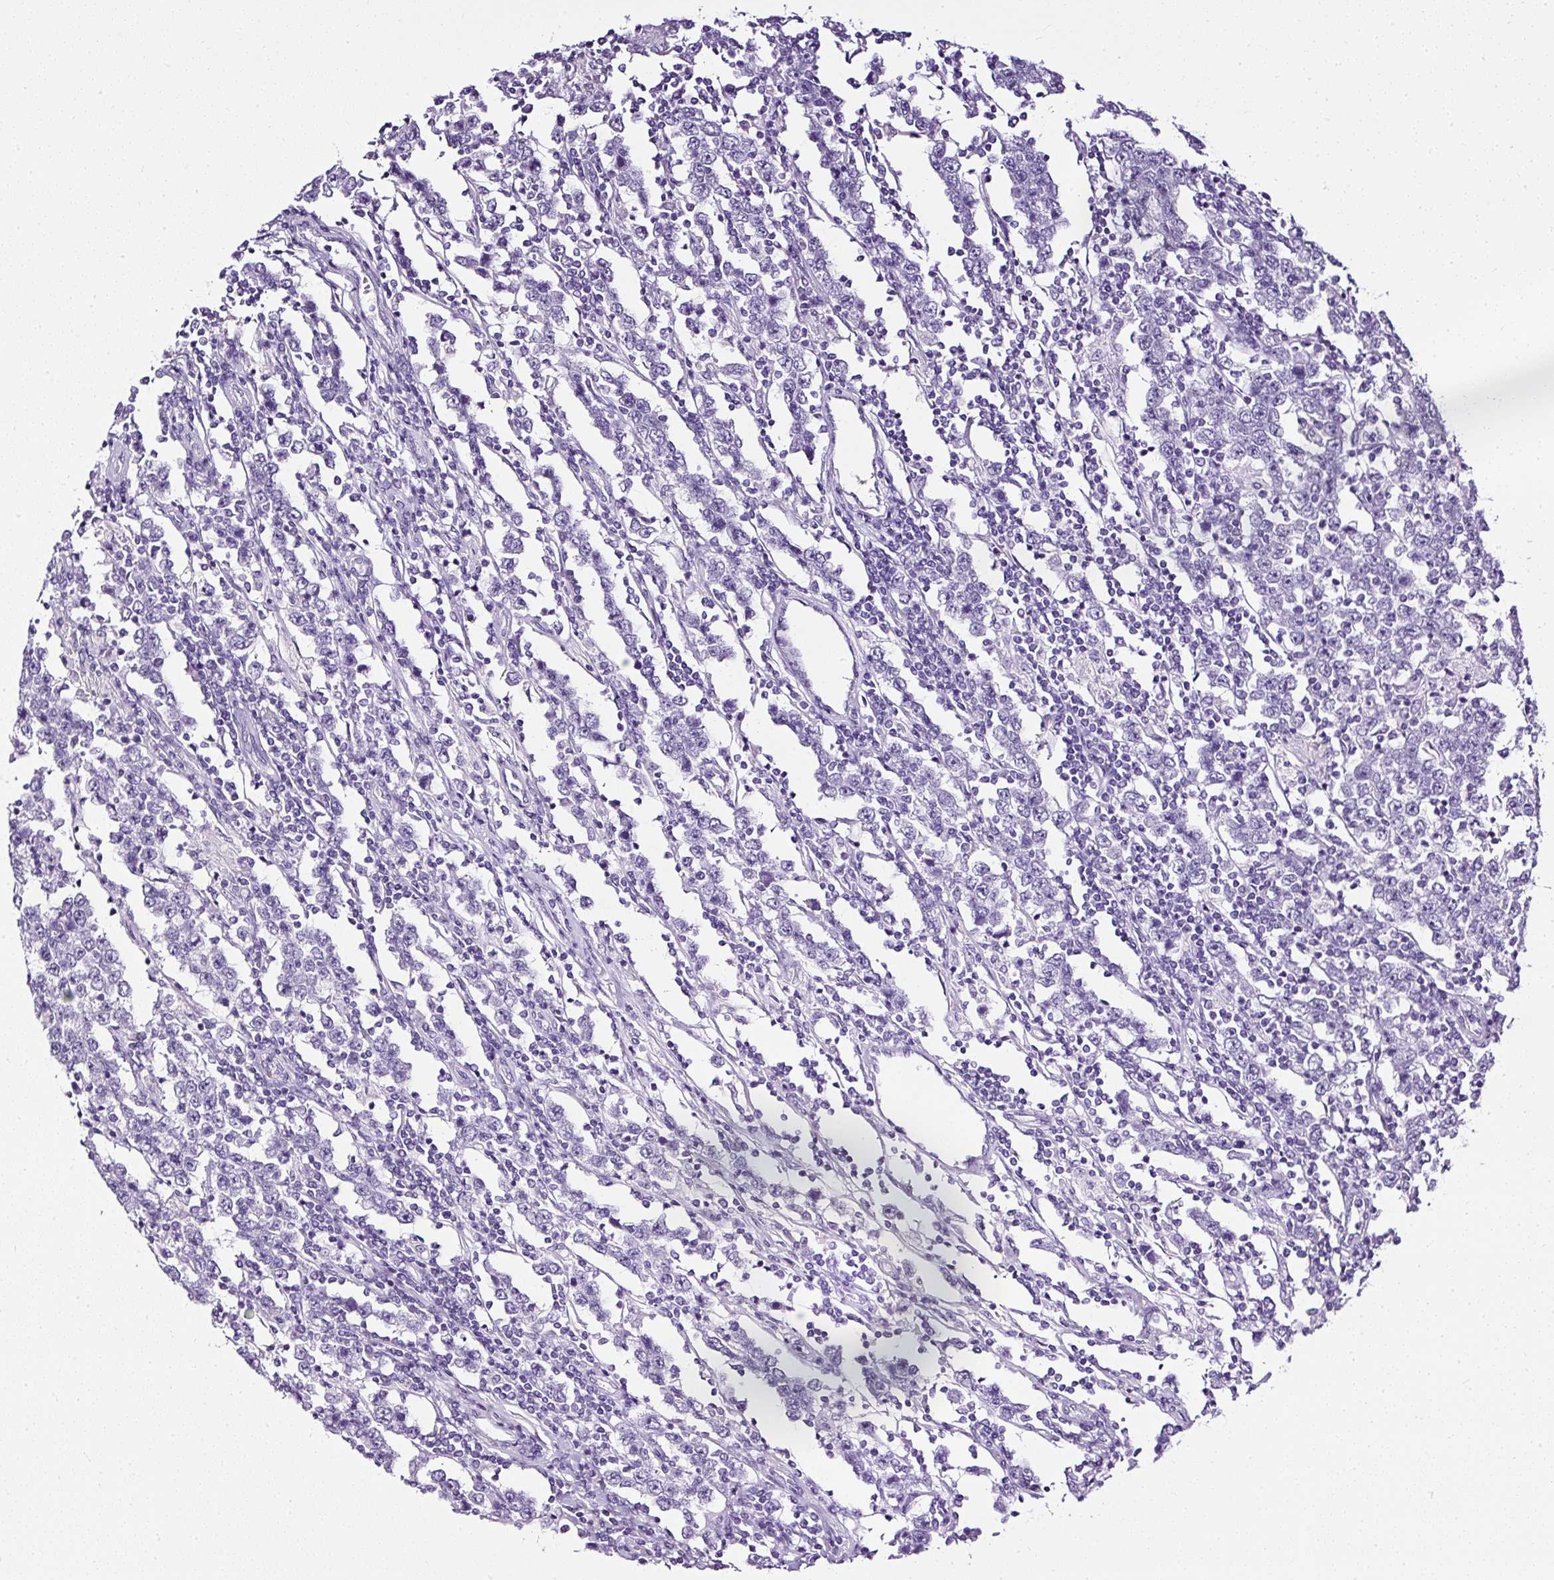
{"staining": {"intensity": "negative", "quantity": "none", "location": "none"}, "tissue": "testis cancer", "cell_type": "Tumor cells", "image_type": "cancer", "snomed": [{"axis": "morphology", "description": "Normal tissue, NOS"}, {"axis": "morphology", "description": "Urothelial carcinoma, High grade"}, {"axis": "morphology", "description": "Seminoma, NOS"}, {"axis": "morphology", "description": "Carcinoma, Embryonal, NOS"}, {"axis": "topography", "description": "Urinary bladder"}, {"axis": "topography", "description": "Testis"}], "caption": "Human testis embryonal carcinoma stained for a protein using immunohistochemistry exhibits no expression in tumor cells.", "gene": "ATP2A1", "patient": {"sex": "male", "age": 41}}